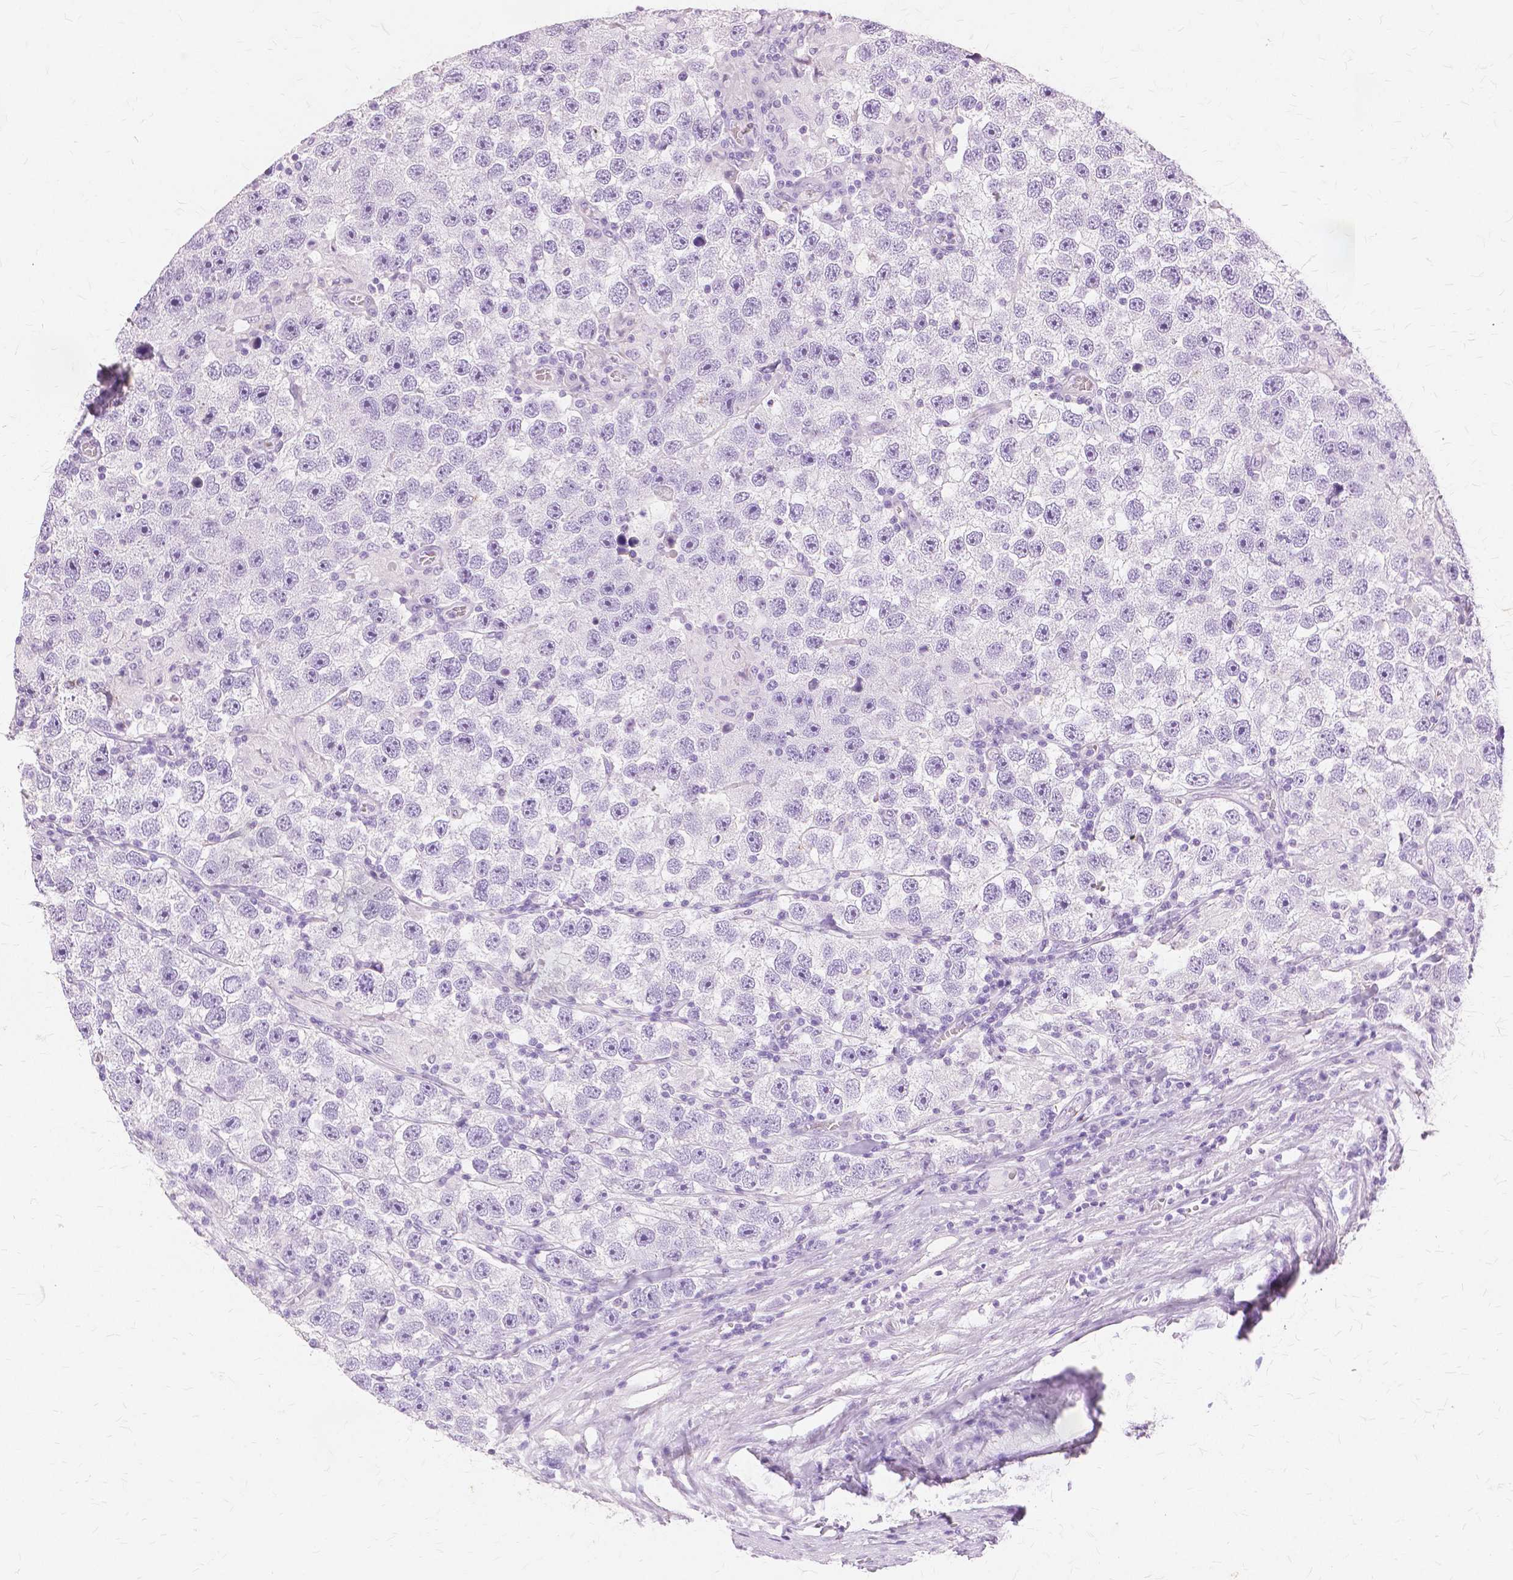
{"staining": {"intensity": "negative", "quantity": "none", "location": "none"}, "tissue": "testis cancer", "cell_type": "Tumor cells", "image_type": "cancer", "snomed": [{"axis": "morphology", "description": "Seminoma, NOS"}, {"axis": "topography", "description": "Testis"}], "caption": "A histopathology image of testis seminoma stained for a protein demonstrates no brown staining in tumor cells.", "gene": "TGM1", "patient": {"sex": "male", "age": 26}}